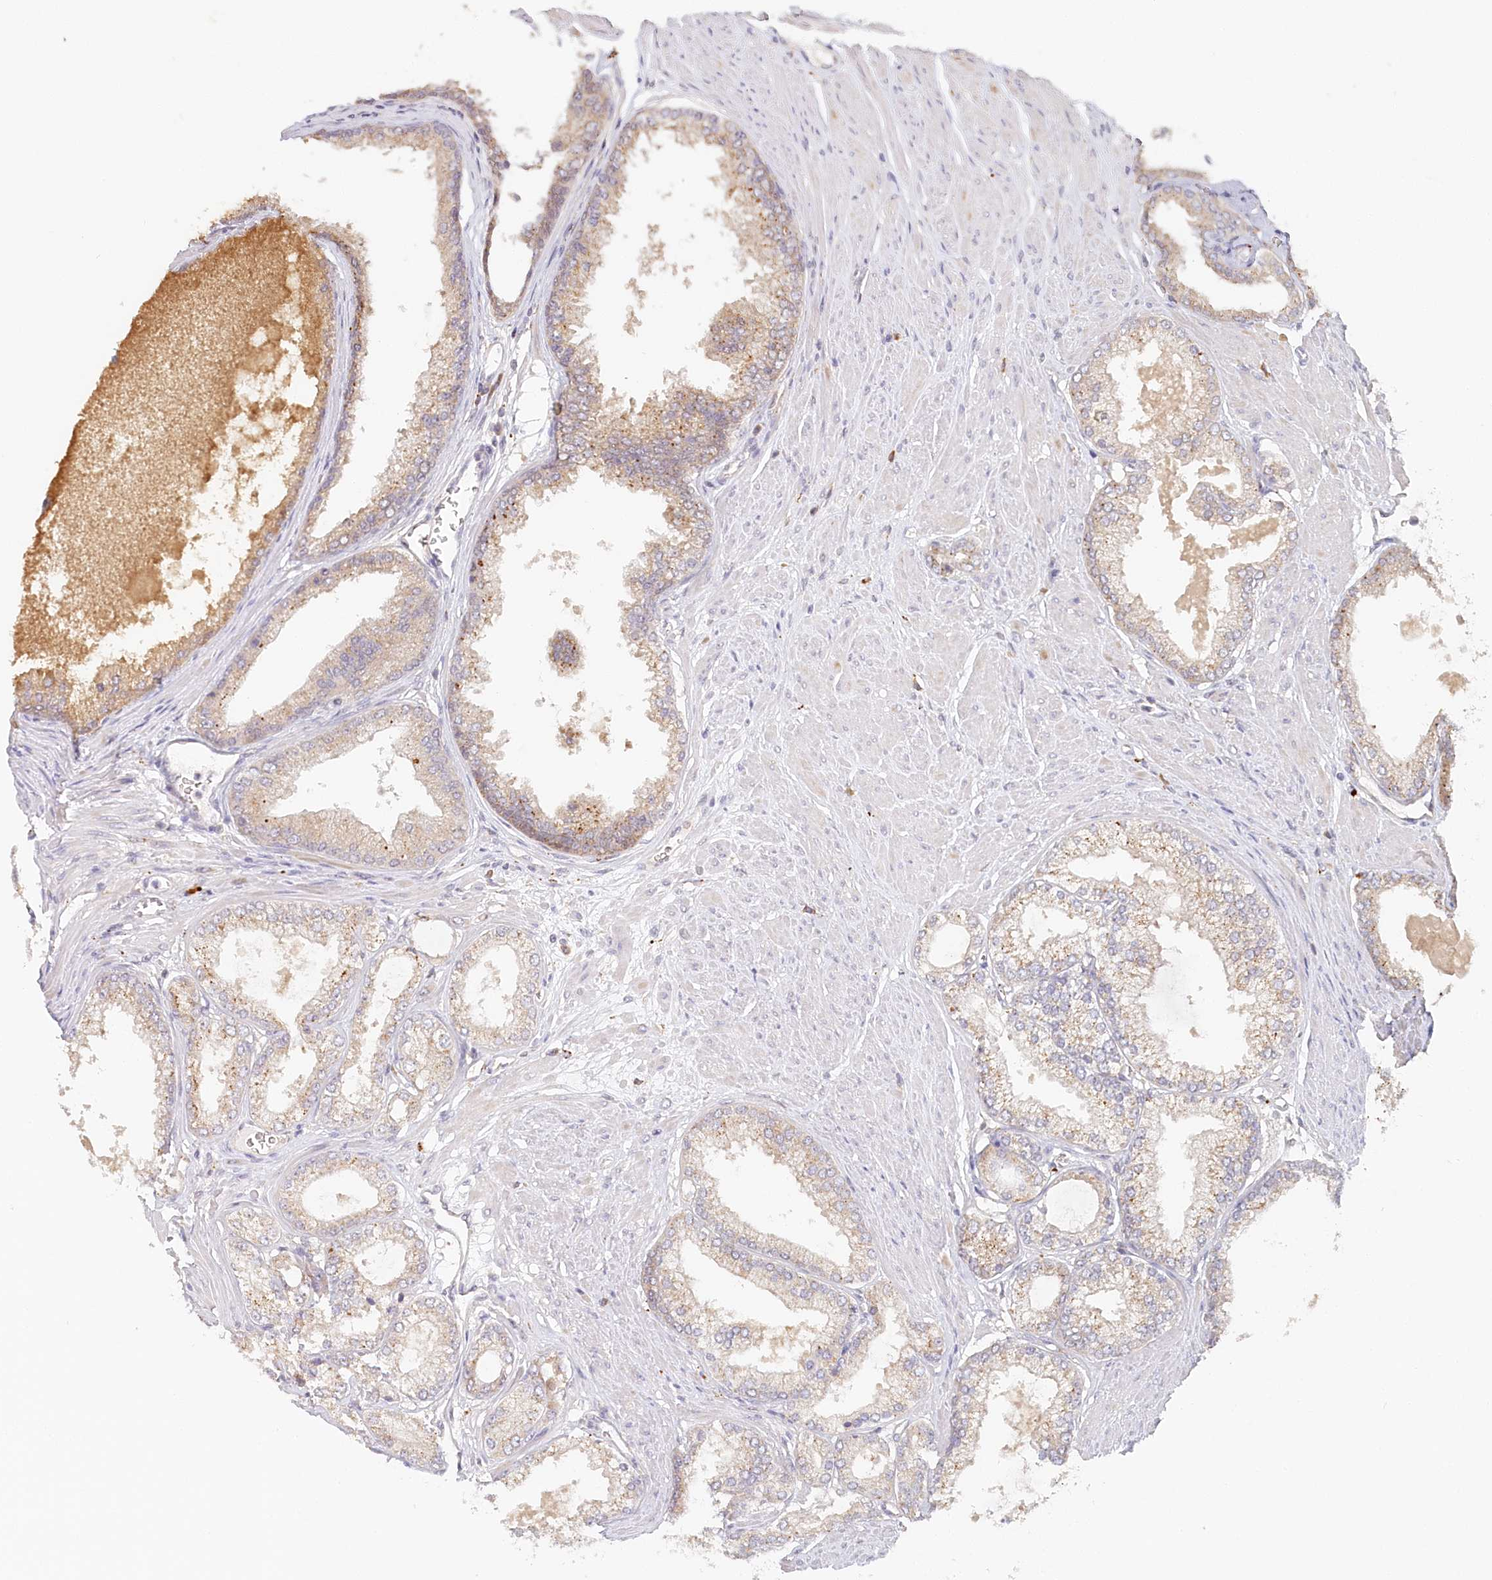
{"staining": {"intensity": "weak", "quantity": "25%-75%", "location": "cytoplasmic/membranous"}, "tissue": "prostate cancer", "cell_type": "Tumor cells", "image_type": "cancer", "snomed": [{"axis": "morphology", "description": "Adenocarcinoma, High grade"}, {"axis": "topography", "description": "Prostate"}], "caption": "Immunohistochemistry staining of prostate cancer, which exhibits low levels of weak cytoplasmic/membranous expression in about 25%-75% of tumor cells indicating weak cytoplasmic/membranous protein staining. The staining was performed using DAB (3,3'-diaminobenzidine) (brown) for protein detection and nuclei were counterstained in hematoxylin (blue).", "gene": "VSIG1", "patient": {"sex": "male", "age": 61}}